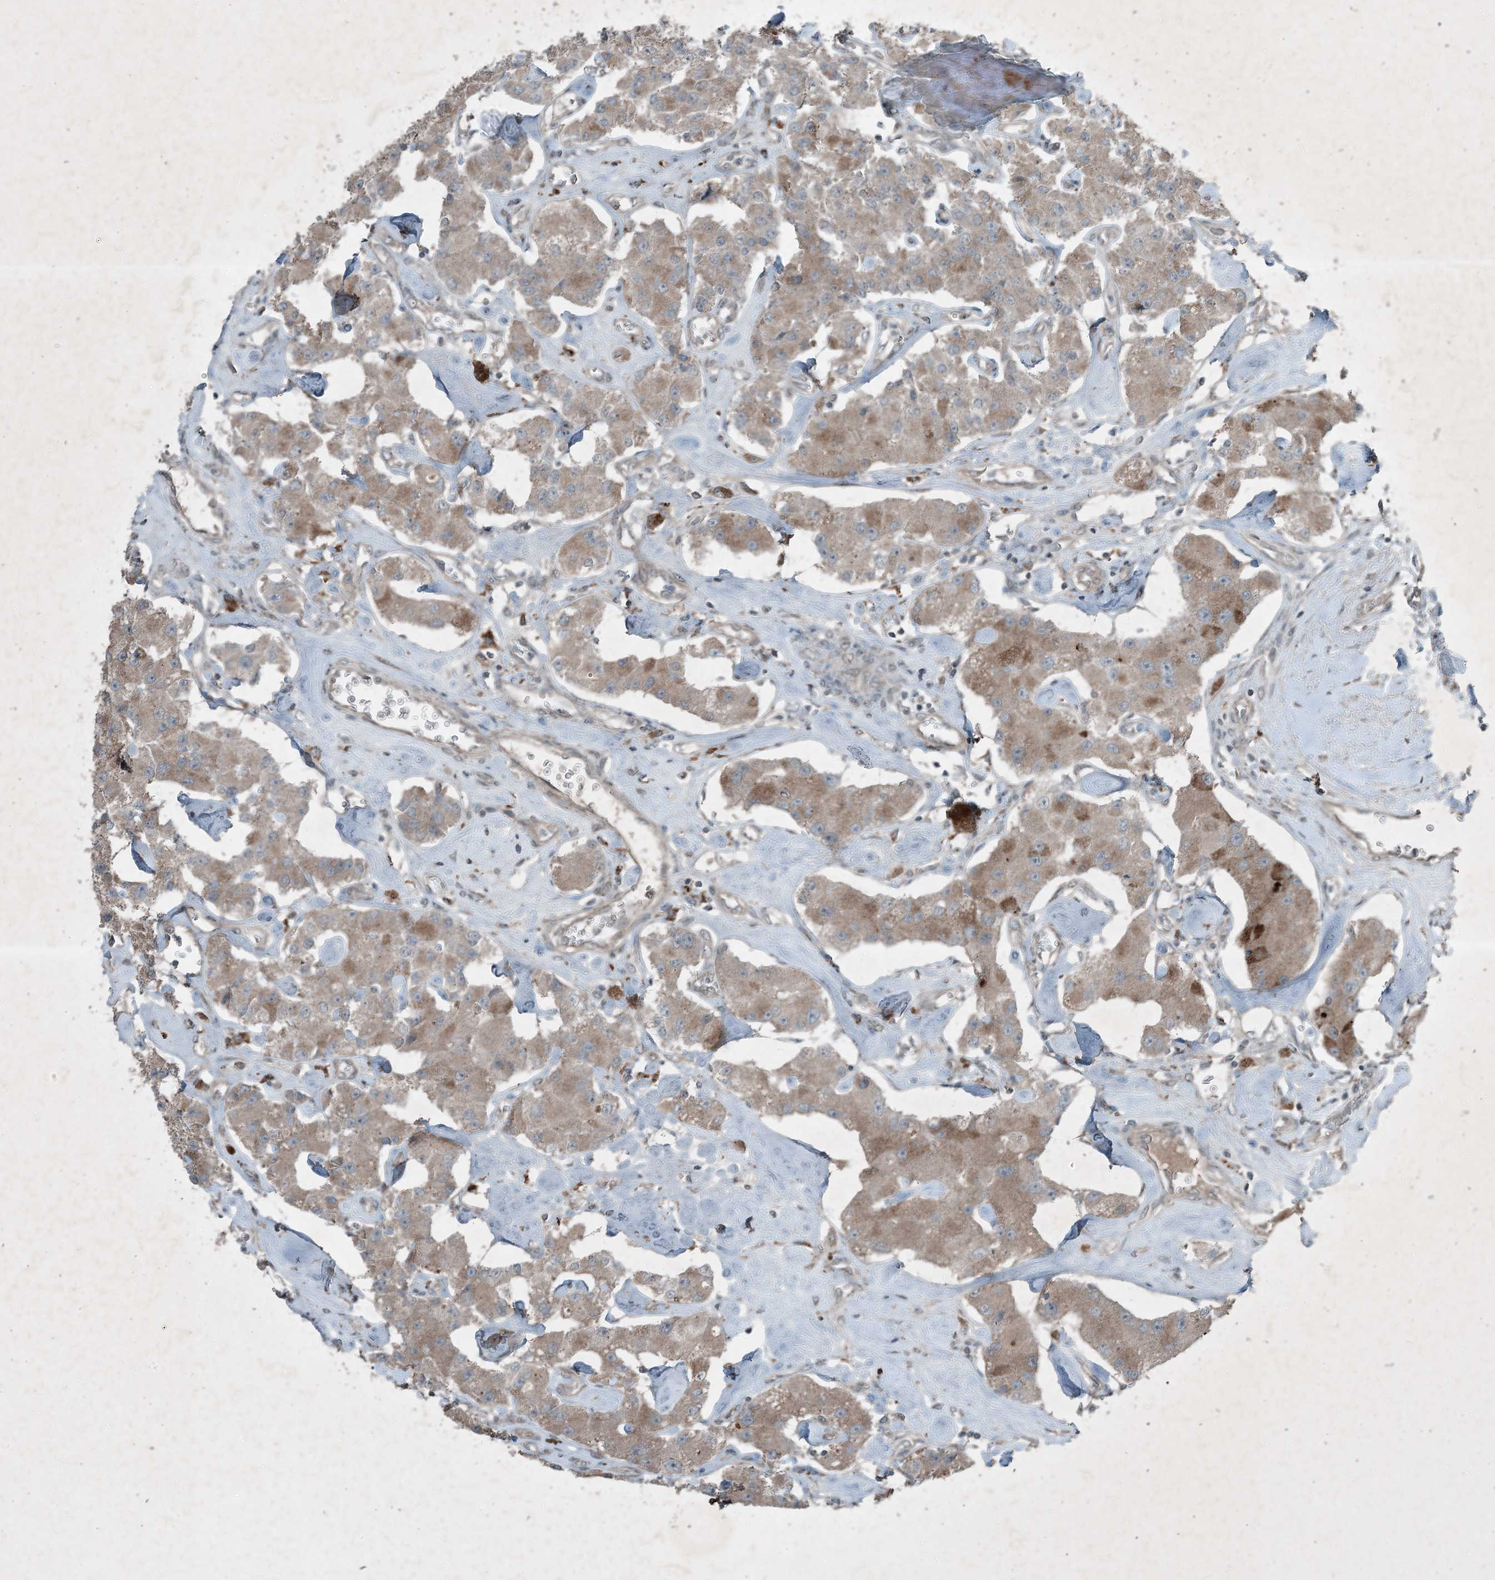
{"staining": {"intensity": "weak", "quantity": ">75%", "location": "cytoplasmic/membranous"}, "tissue": "carcinoid", "cell_type": "Tumor cells", "image_type": "cancer", "snomed": [{"axis": "morphology", "description": "Carcinoid, malignant, NOS"}, {"axis": "topography", "description": "Pancreas"}], "caption": "Tumor cells demonstrate weak cytoplasmic/membranous positivity in about >75% of cells in carcinoid. (DAB = brown stain, brightfield microscopy at high magnification).", "gene": "MDN1", "patient": {"sex": "male", "age": 41}}